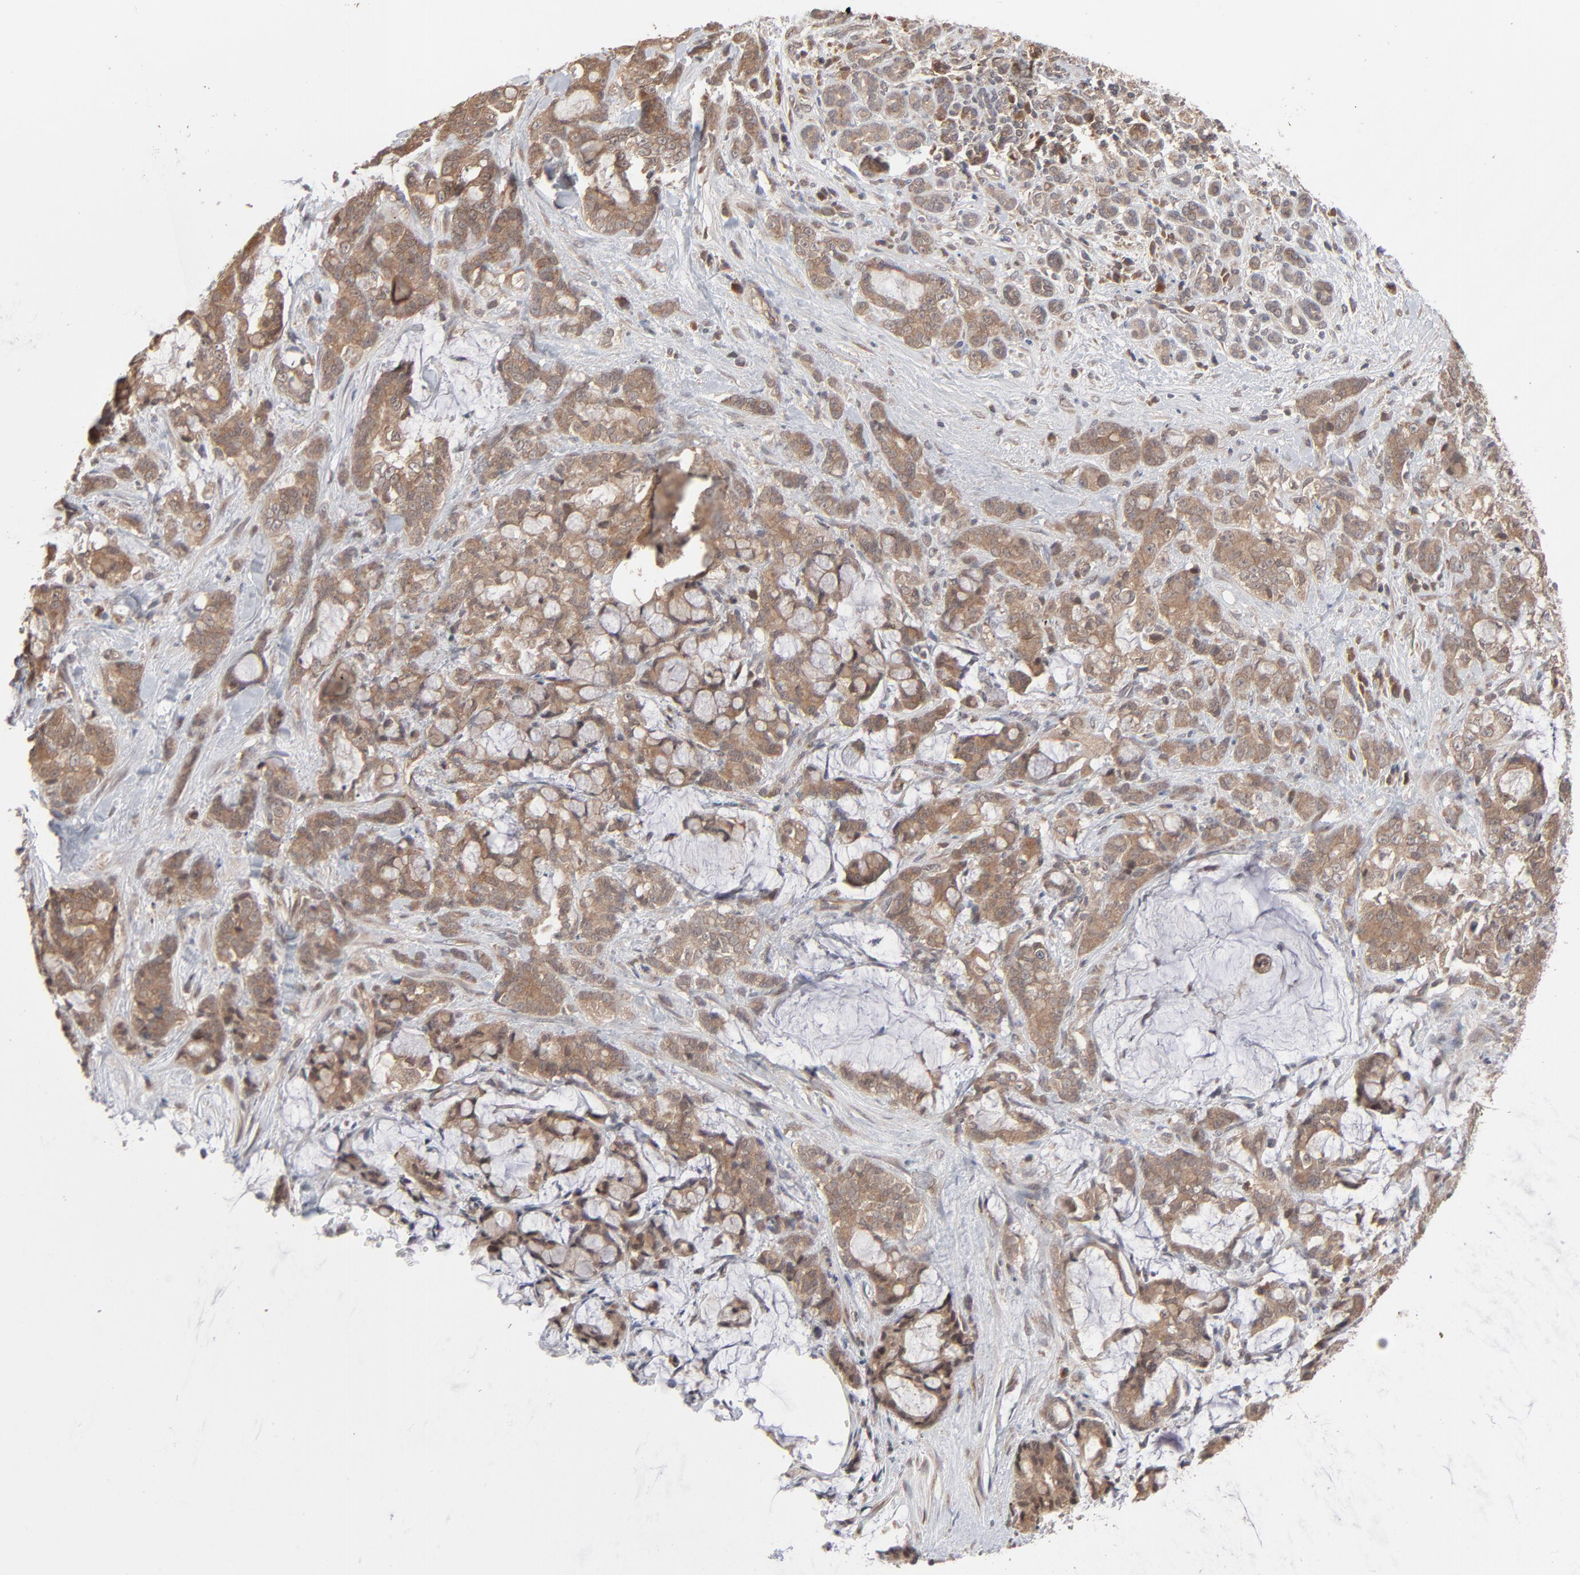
{"staining": {"intensity": "moderate", "quantity": ">75%", "location": "cytoplasmic/membranous"}, "tissue": "pancreatic cancer", "cell_type": "Tumor cells", "image_type": "cancer", "snomed": [{"axis": "morphology", "description": "Adenocarcinoma, NOS"}, {"axis": "topography", "description": "Pancreas"}], "caption": "Protein analysis of pancreatic adenocarcinoma tissue reveals moderate cytoplasmic/membranous expression in about >75% of tumor cells.", "gene": "SCFD1", "patient": {"sex": "female", "age": 73}}